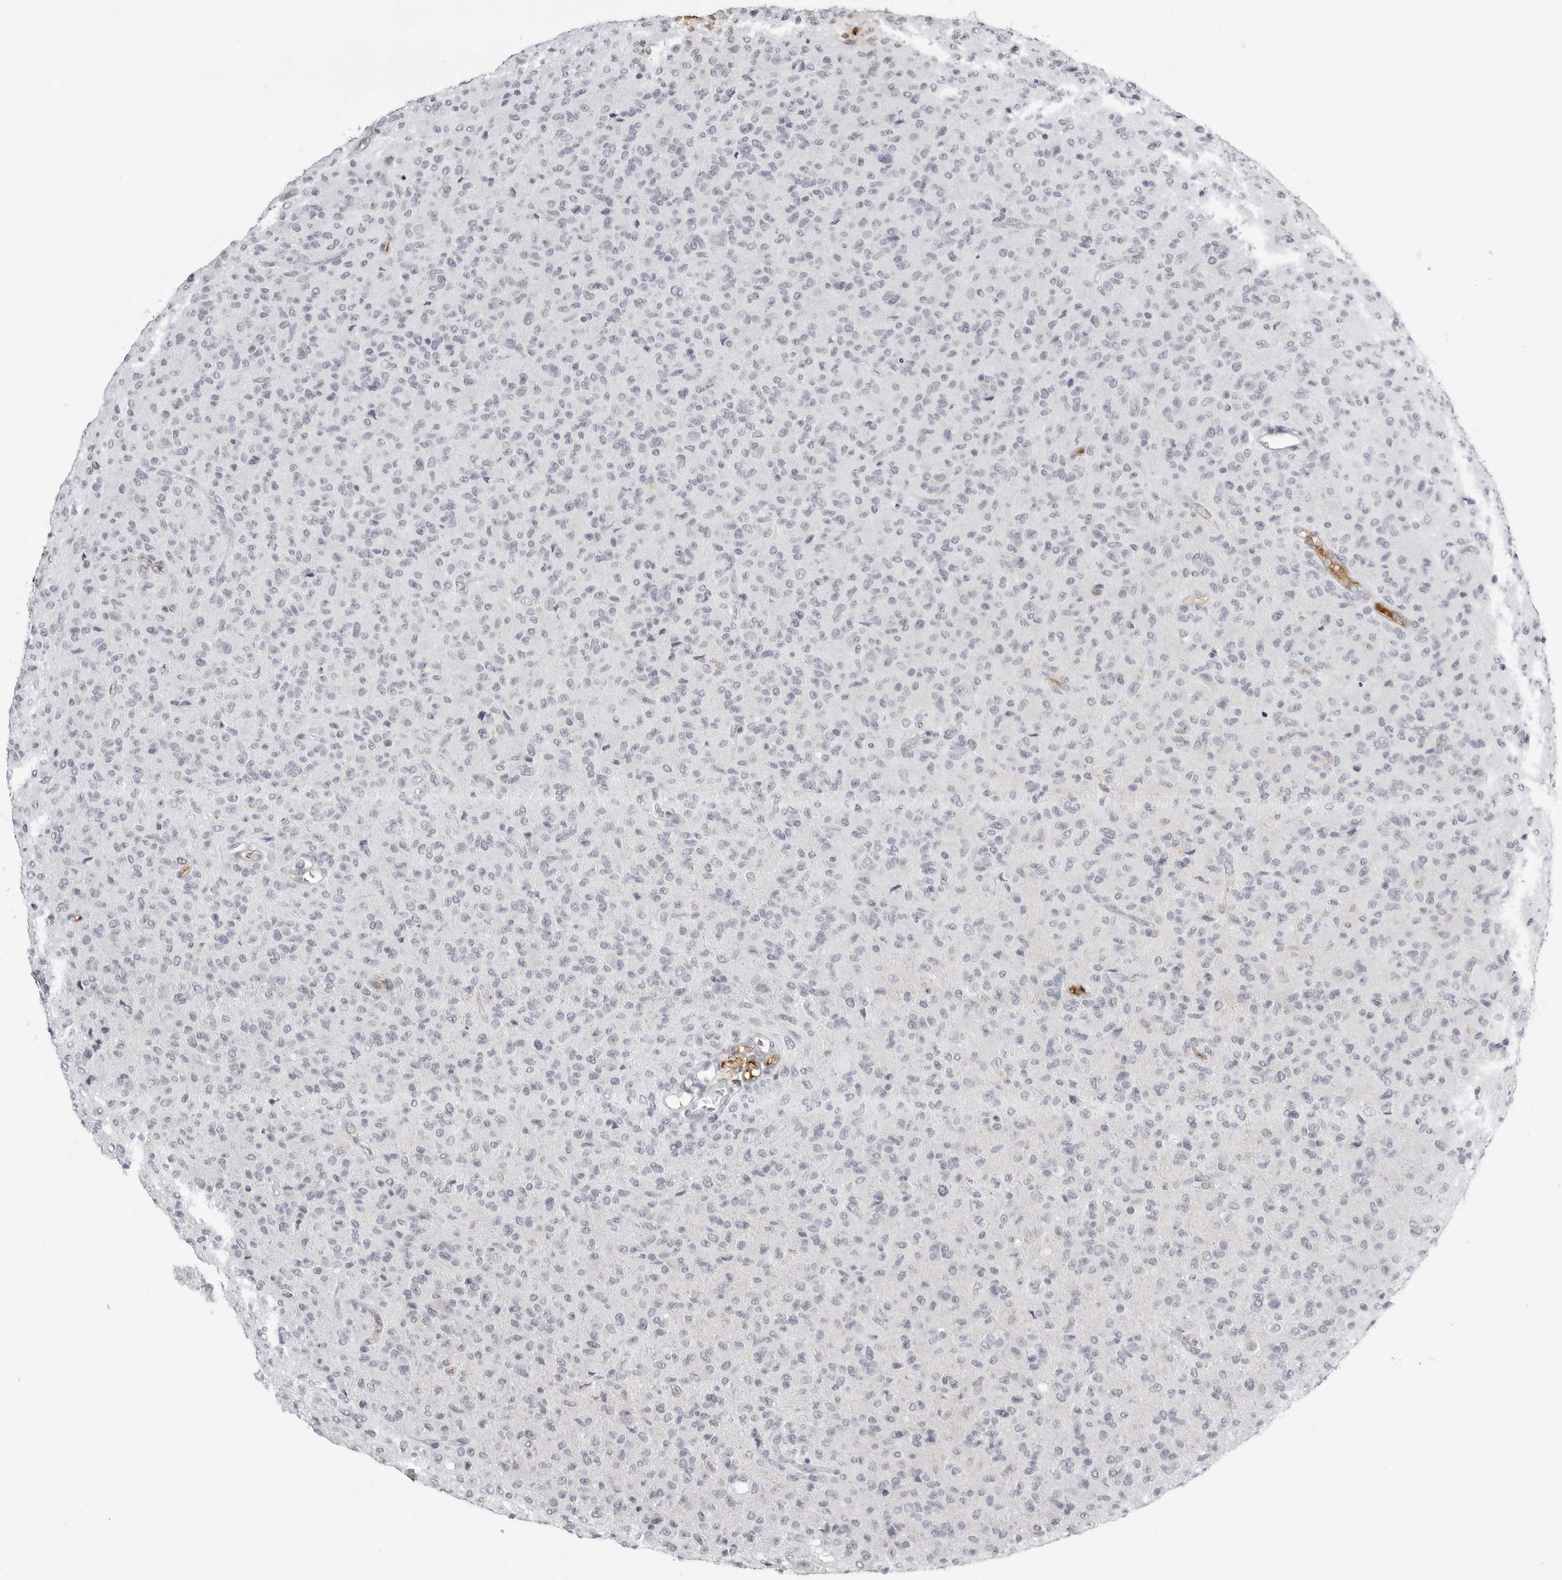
{"staining": {"intensity": "negative", "quantity": "none", "location": "none"}, "tissue": "glioma", "cell_type": "Tumor cells", "image_type": "cancer", "snomed": [{"axis": "morphology", "description": "Glioma, malignant, High grade"}, {"axis": "topography", "description": "Brain"}], "caption": "This is an immunohistochemistry image of malignant glioma (high-grade). There is no staining in tumor cells.", "gene": "SERPINF2", "patient": {"sex": "female", "age": 57}}